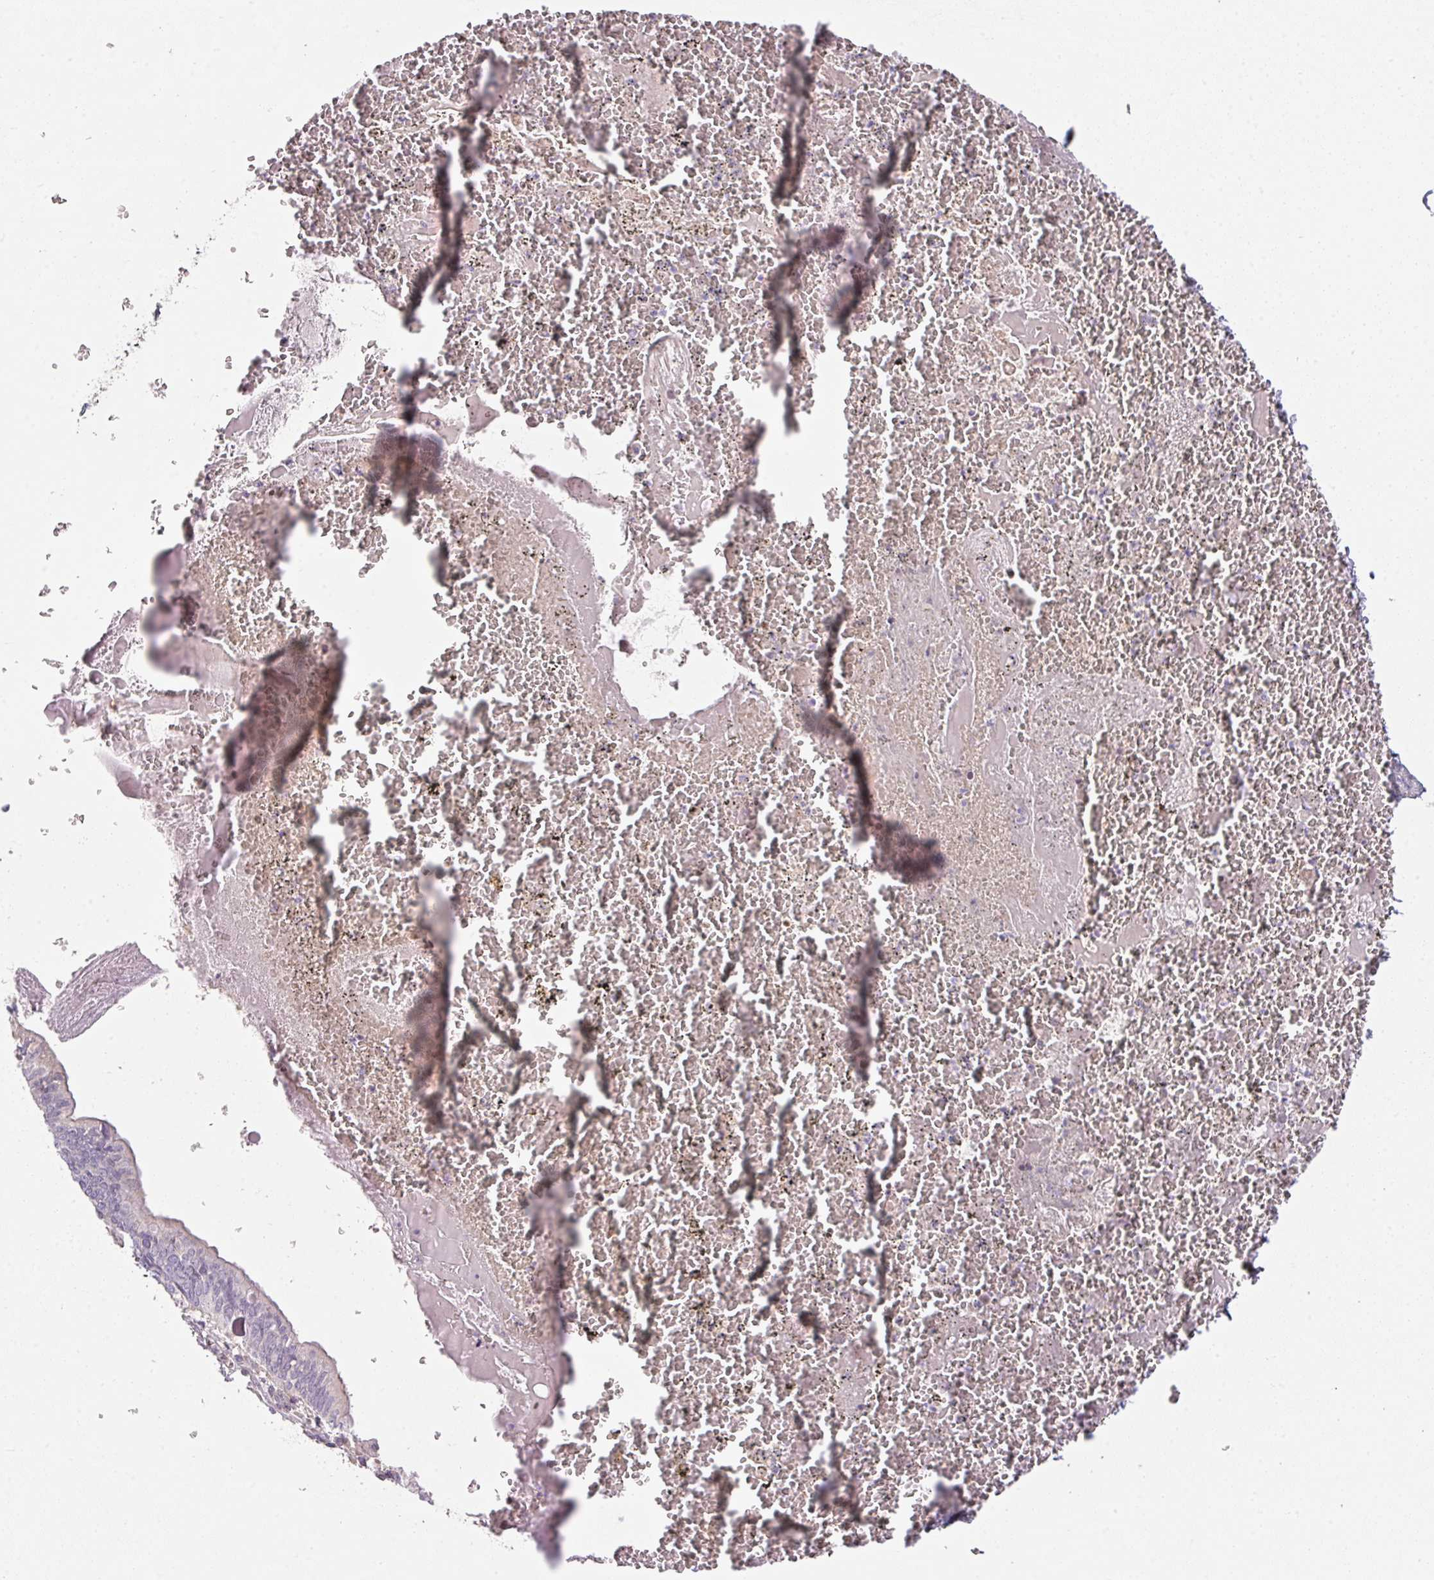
{"staining": {"intensity": "negative", "quantity": "none", "location": "none"}, "tissue": "cervical cancer", "cell_type": "Tumor cells", "image_type": "cancer", "snomed": [{"axis": "morphology", "description": "Adenocarcinoma, NOS"}, {"axis": "topography", "description": "Cervix"}], "caption": "A high-resolution image shows immunohistochemistry (IHC) staining of adenocarcinoma (cervical), which exhibits no significant staining in tumor cells. The staining was performed using DAB (3,3'-diaminobenzidine) to visualize the protein expression in brown, while the nuclei were stained in blue with hematoxylin (Magnification: 20x).", "gene": "SLAMF6", "patient": {"sex": "female", "age": 42}}